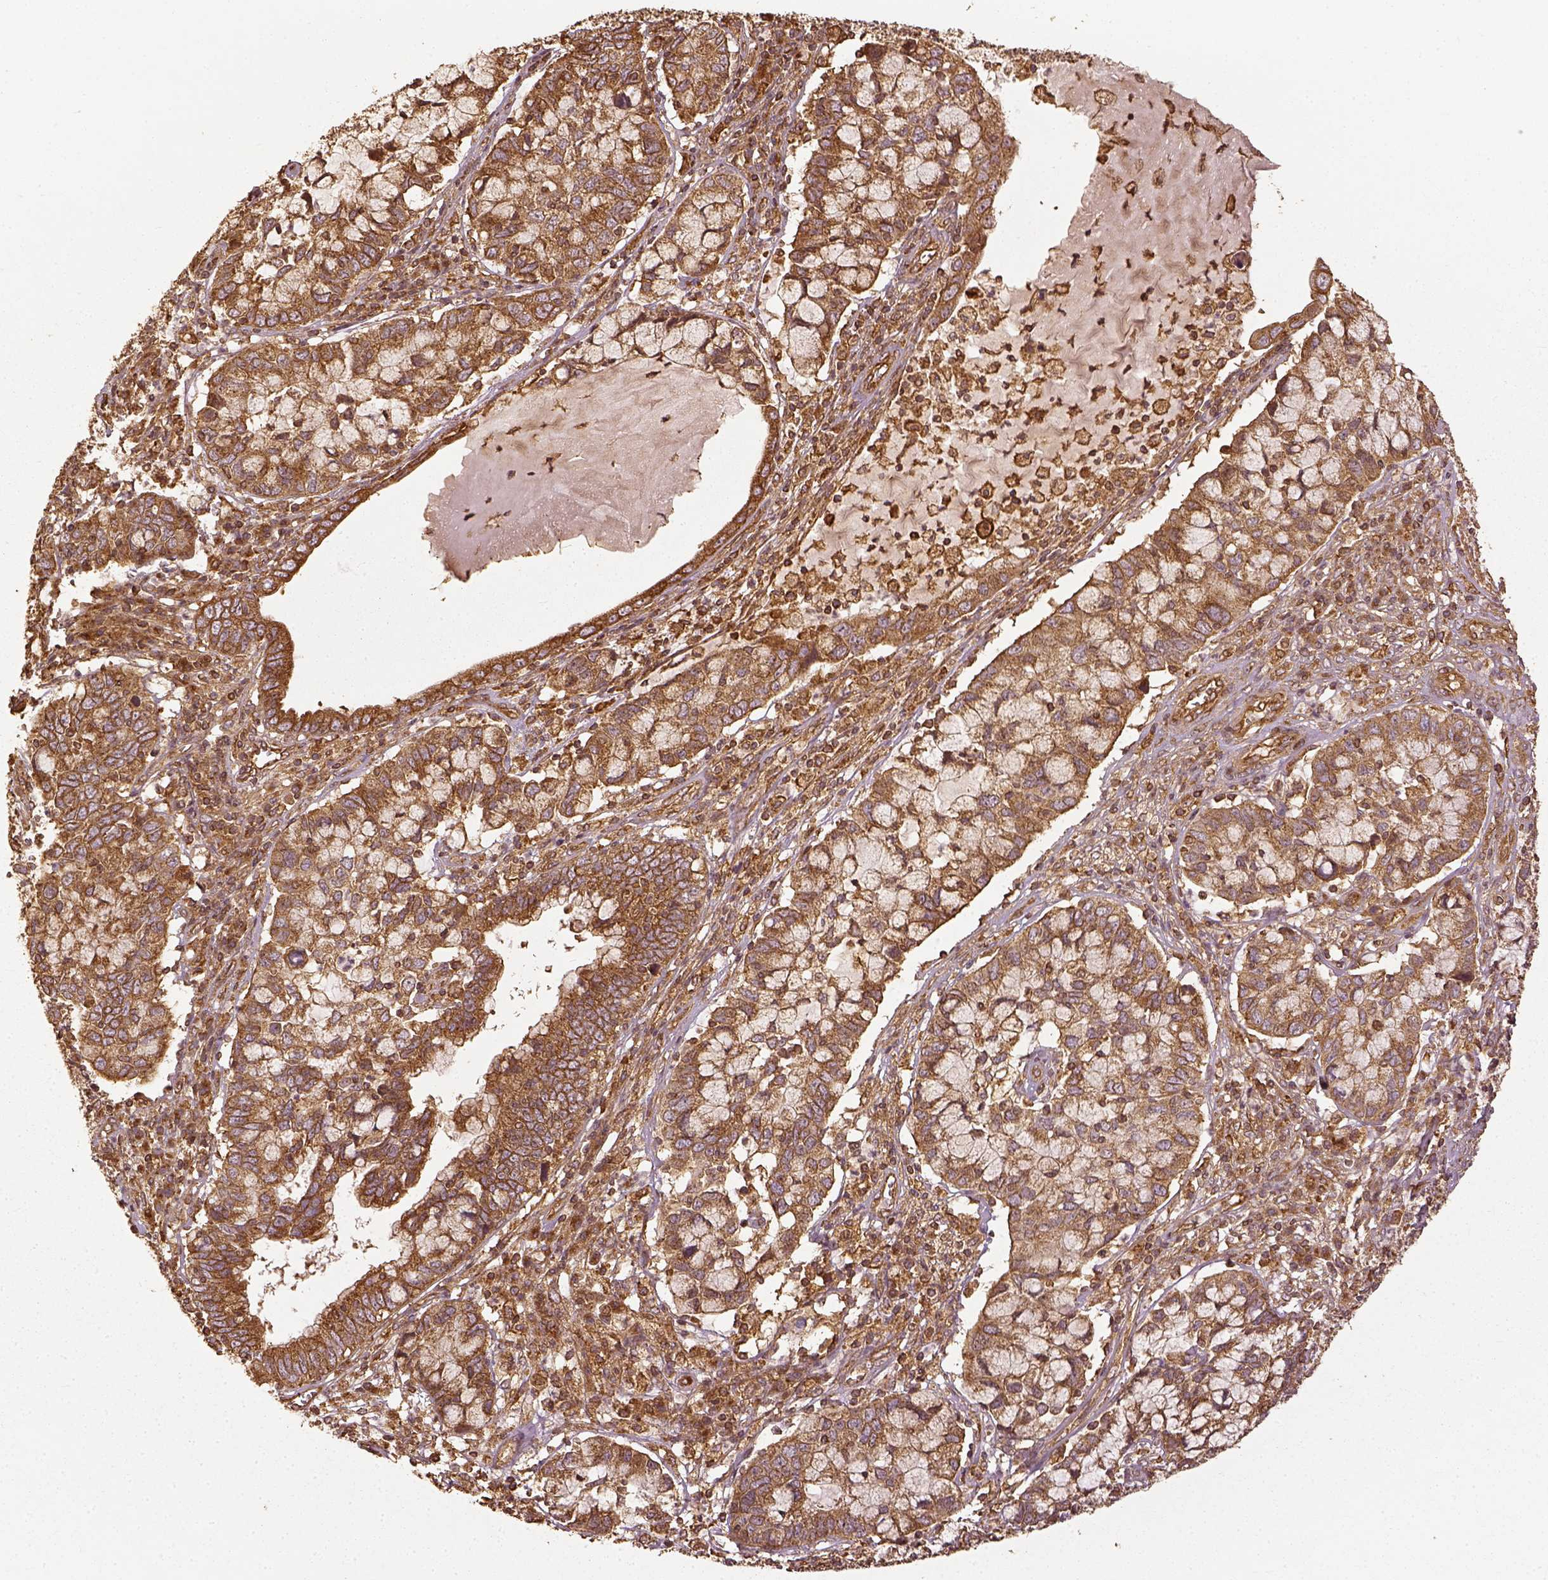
{"staining": {"intensity": "moderate", "quantity": ">75%", "location": "cytoplasmic/membranous"}, "tissue": "cervical cancer", "cell_type": "Tumor cells", "image_type": "cancer", "snomed": [{"axis": "morphology", "description": "Adenocarcinoma, NOS"}, {"axis": "topography", "description": "Cervix"}], "caption": "Adenocarcinoma (cervical) was stained to show a protein in brown. There is medium levels of moderate cytoplasmic/membranous positivity in approximately >75% of tumor cells.", "gene": "VEGFA", "patient": {"sex": "female", "age": 40}}